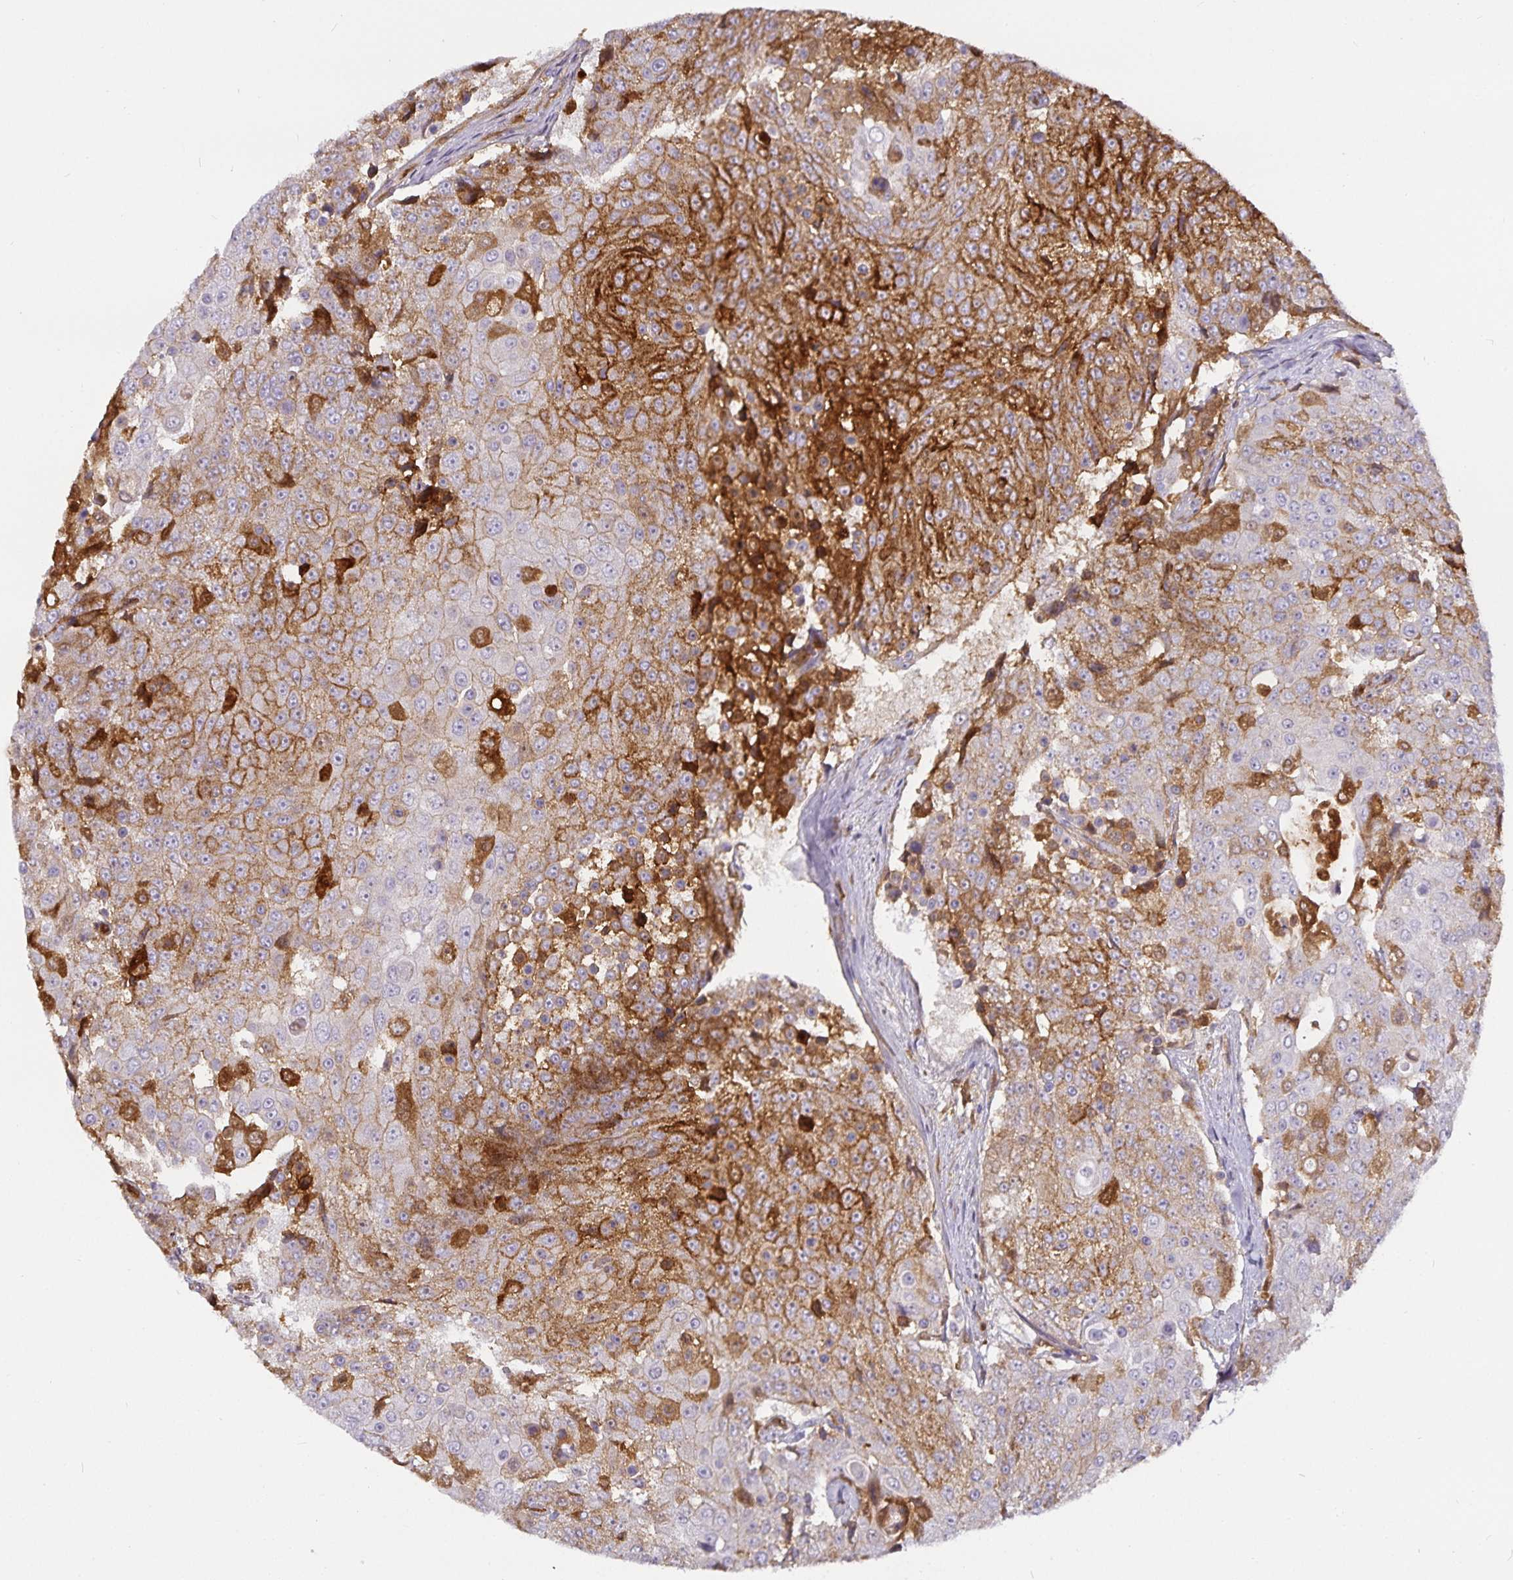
{"staining": {"intensity": "moderate", "quantity": "25%-75%", "location": "cytoplasmic/membranous"}, "tissue": "urothelial cancer", "cell_type": "Tumor cells", "image_type": "cancer", "snomed": [{"axis": "morphology", "description": "Urothelial carcinoma, High grade"}, {"axis": "topography", "description": "Urinary bladder"}], "caption": "Urothelial cancer stained with IHC shows moderate cytoplasmic/membranous staining in approximately 25%-75% of tumor cells.", "gene": "CA12", "patient": {"sex": "female", "age": 63}}